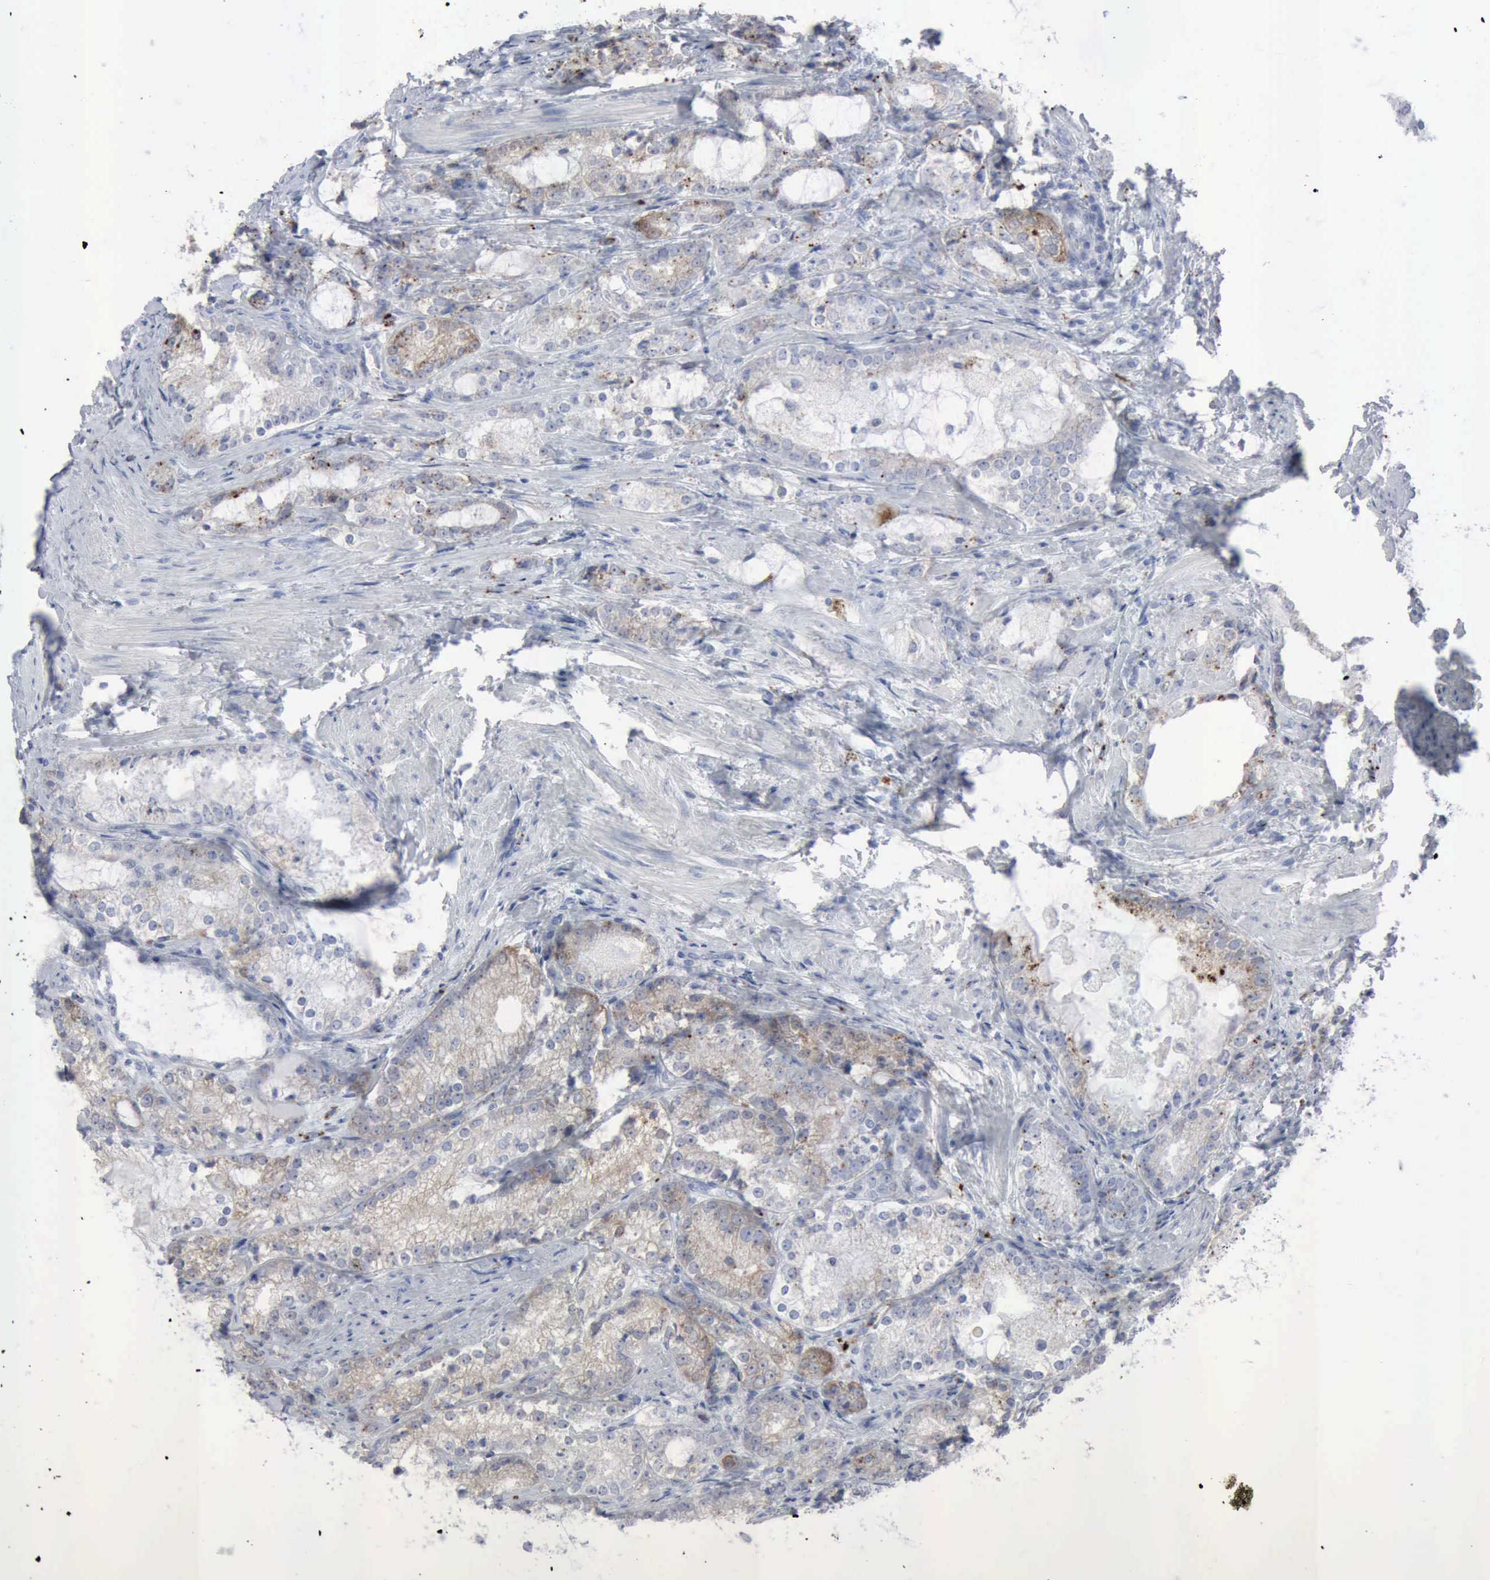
{"staining": {"intensity": "weak", "quantity": "<25%", "location": "cytoplasmic/membranous"}, "tissue": "prostate cancer", "cell_type": "Tumor cells", "image_type": "cancer", "snomed": [{"axis": "morphology", "description": "Adenocarcinoma, High grade"}, {"axis": "topography", "description": "Prostate"}], "caption": "This is an immunohistochemistry (IHC) image of prostate cancer (high-grade adenocarcinoma). There is no staining in tumor cells.", "gene": "GLA", "patient": {"sex": "male", "age": 63}}